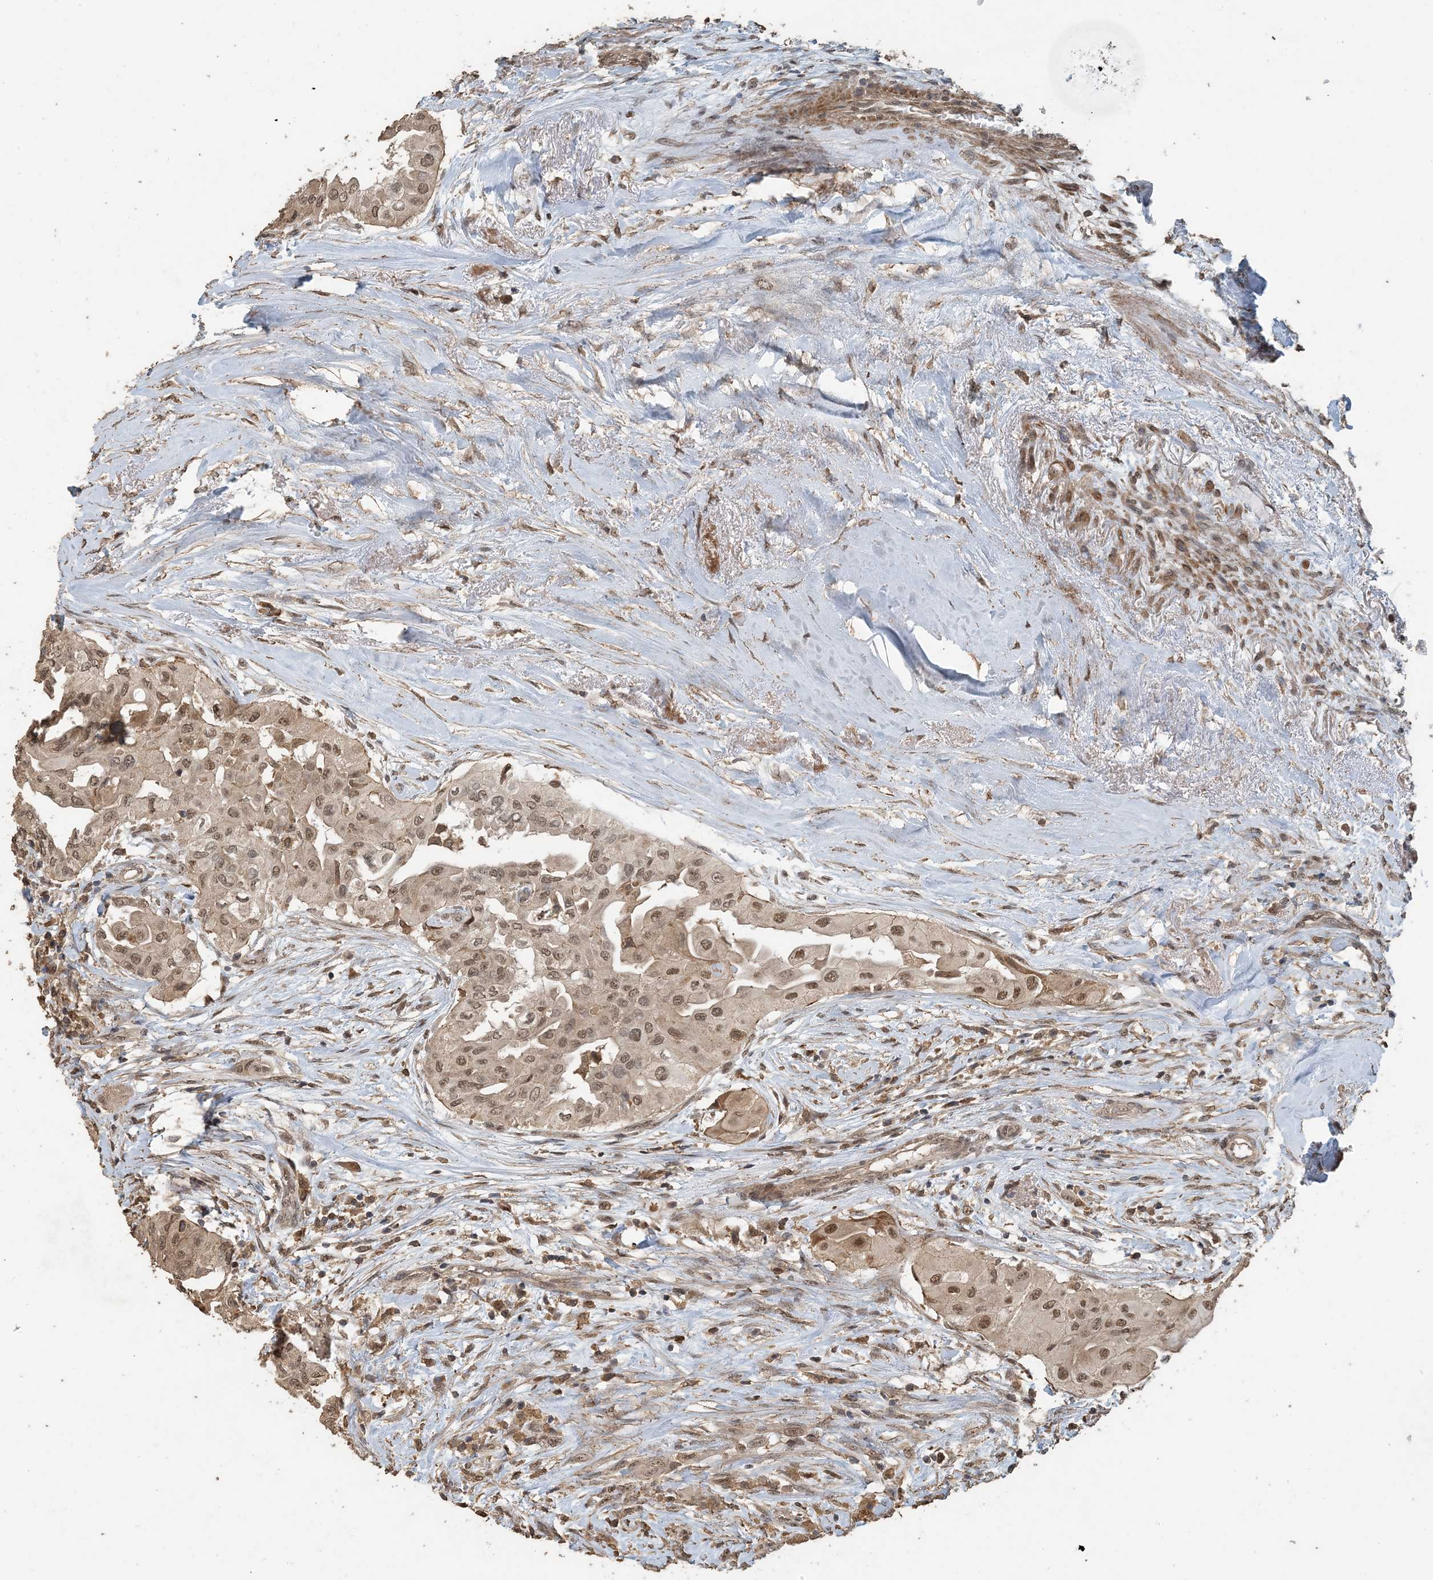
{"staining": {"intensity": "moderate", "quantity": ">75%", "location": "cytoplasmic/membranous,nuclear"}, "tissue": "thyroid cancer", "cell_type": "Tumor cells", "image_type": "cancer", "snomed": [{"axis": "morphology", "description": "Papillary adenocarcinoma, NOS"}, {"axis": "topography", "description": "Thyroid gland"}], "caption": "Moderate cytoplasmic/membranous and nuclear staining is identified in about >75% of tumor cells in thyroid papillary adenocarcinoma.", "gene": "ZC3H12A", "patient": {"sex": "female", "age": 59}}